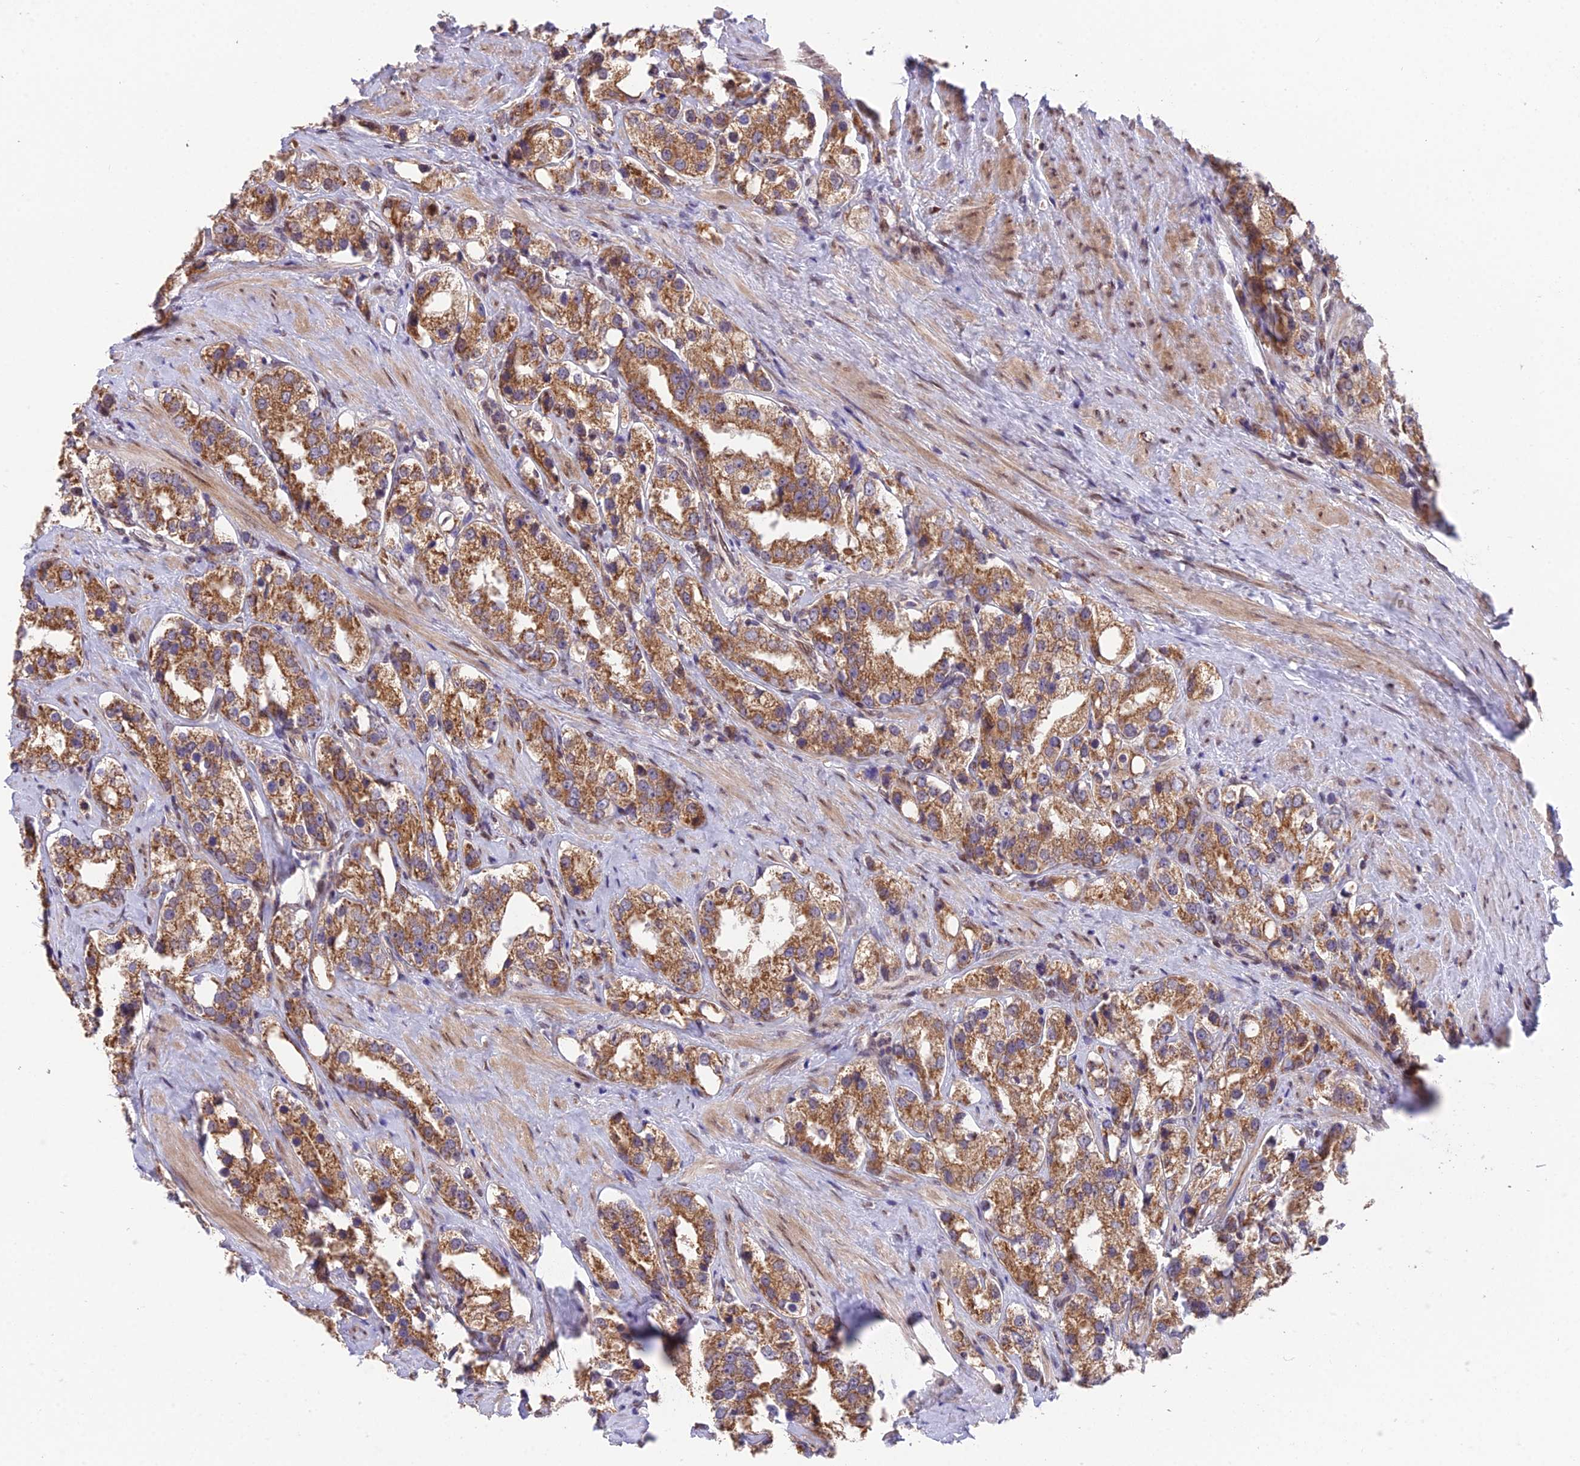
{"staining": {"intensity": "strong", "quantity": ">75%", "location": "cytoplasmic/membranous"}, "tissue": "prostate cancer", "cell_type": "Tumor cells", "image_type": "cancer", "snomed": [{"axis": "morphology", "description": "Adenocarcinoma, NOS"}, {"axis": "topography", "description": "Prostate"}], "caption": "Strong cytoplasmic/membranous staining is seen in approximately >75% of tumor cells in adenocarcinoma (prostate).", "gene": "CYP2R1", "patient": {"sex": "male", "age": 79}}